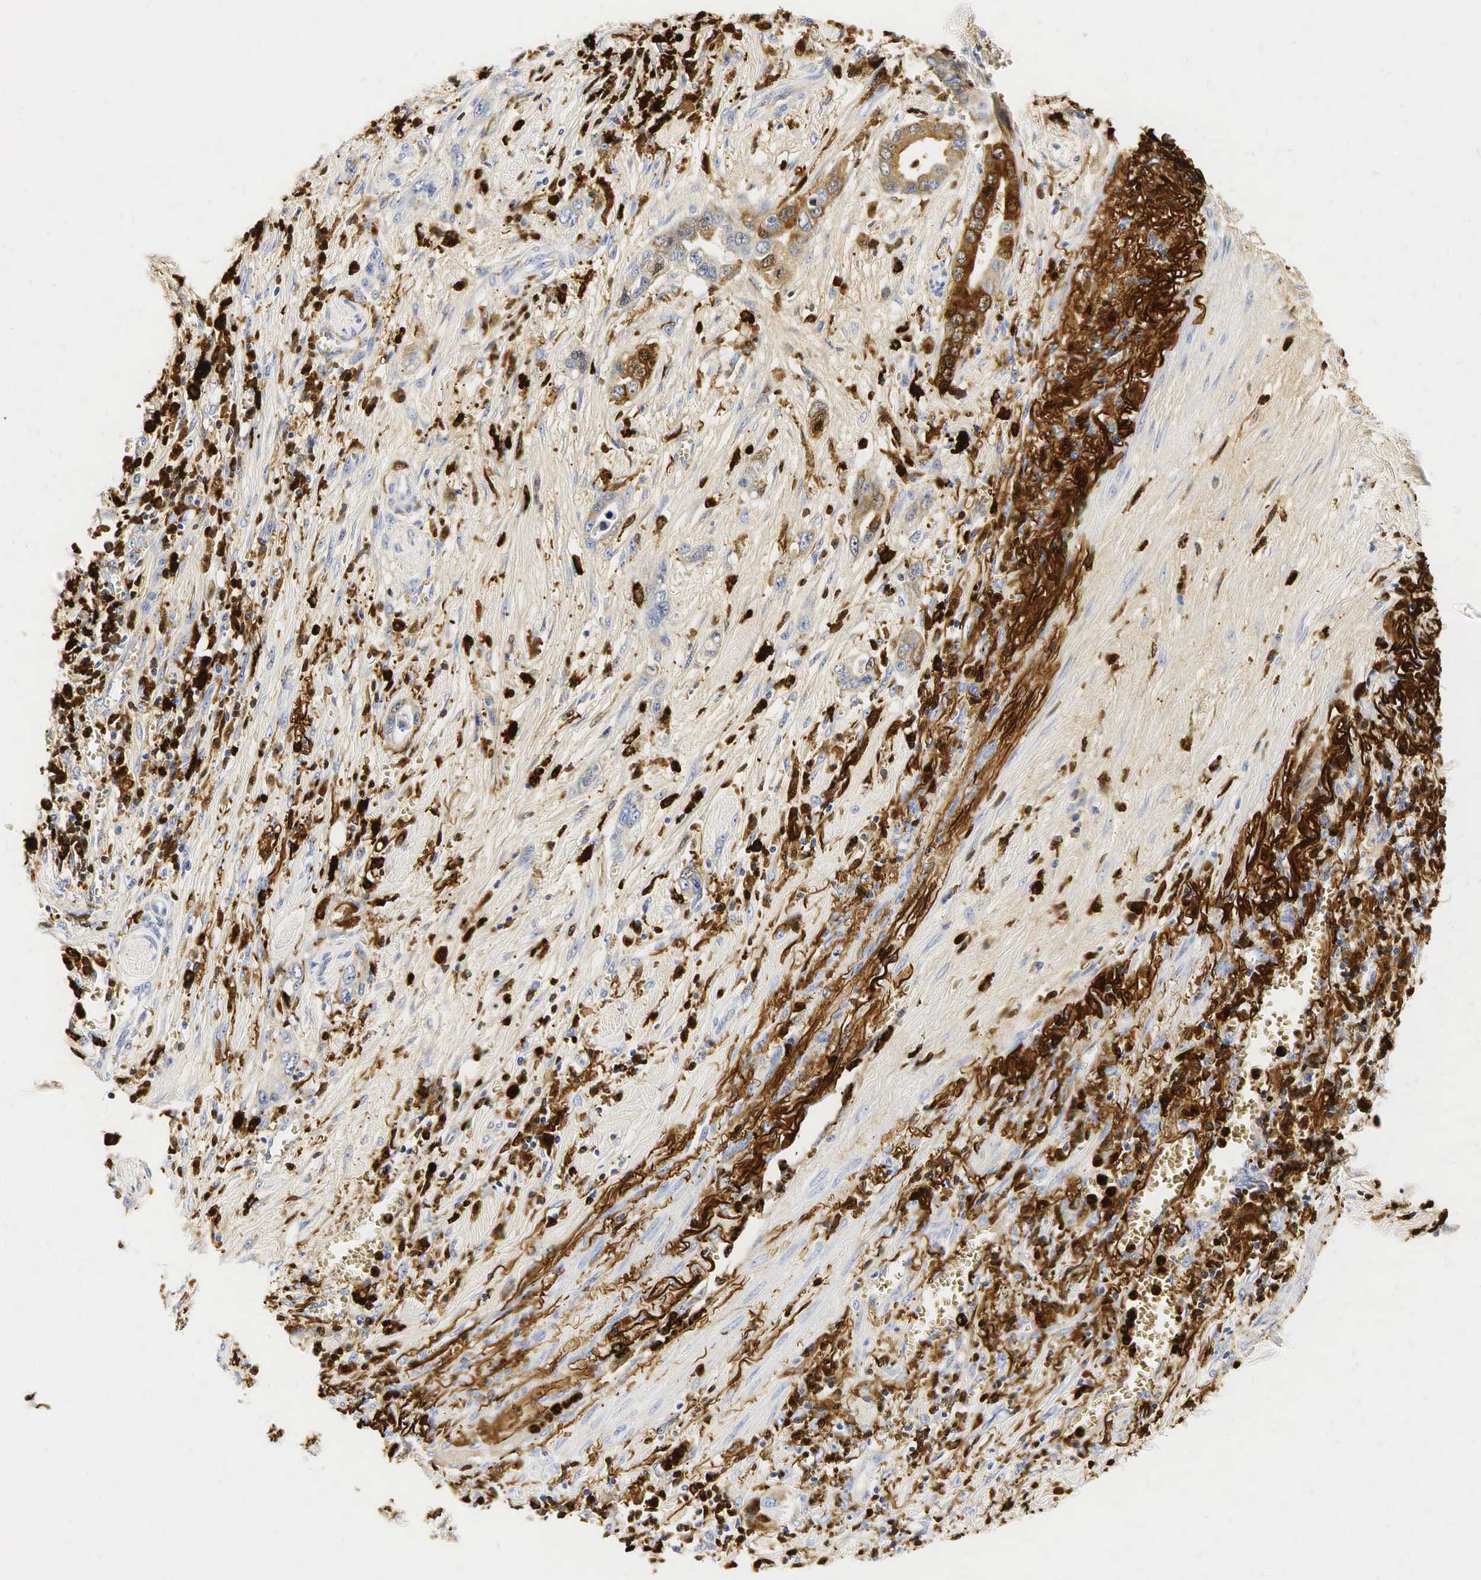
{"staining": {"intensity": "weak", "quantity": "<25%", "location": "cytoplasmic/membranous"}, "tissue": "pancreatic cancer", "cell_type": "Tumor cells", "image_type": "cancer", "snomed": [{"axis": "morphology", "description": "Adenocarcinoma, NOS"}, {"axis": "topography", "description": "Pancreas"}], "caption": "Tumor cells show no significant expression in pancreatic adenocarcinoma.", "gene": "LYZ", "patient": {"sex": "male", "age": 69}}